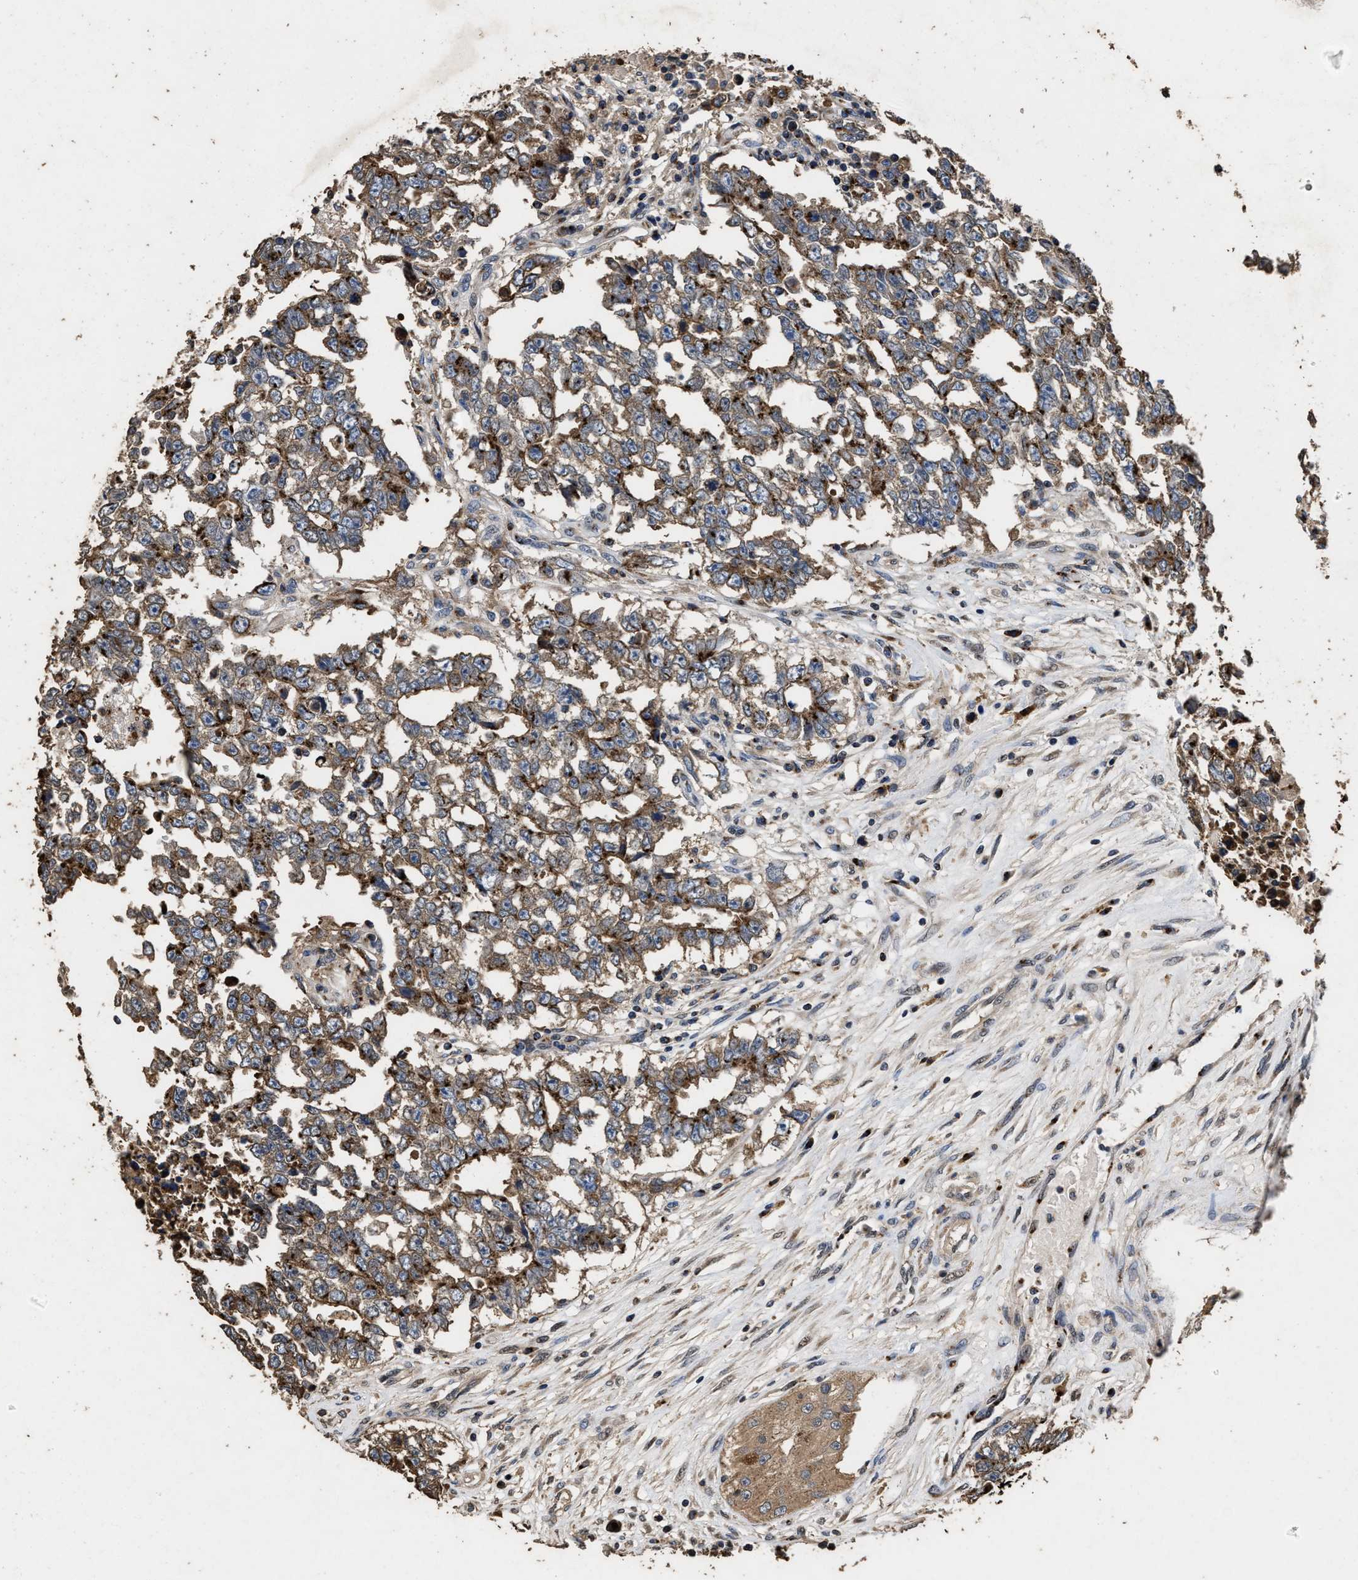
{"staining": {"intensity": "strong", "quantity": ">75%", "location": "cytoplasmic/membranous"}, "tissue": "testis cancer", "cell_type": "Tumor cells", "image_type": "cancer", "snomed": [{"axis": "morphology", "description": "Carcinoma, Embryonal, NOS"}, {"axis": "topography", "description": "Testis"}], "caption": "Protein staining of testis cancer (embryonal carcinoma) tissue demonstrates strong cytoplasmic/membranous staining in about >75% of tumor cells.", "gene": "TPST2", "patient": {"sex": "male", "age": 25}}